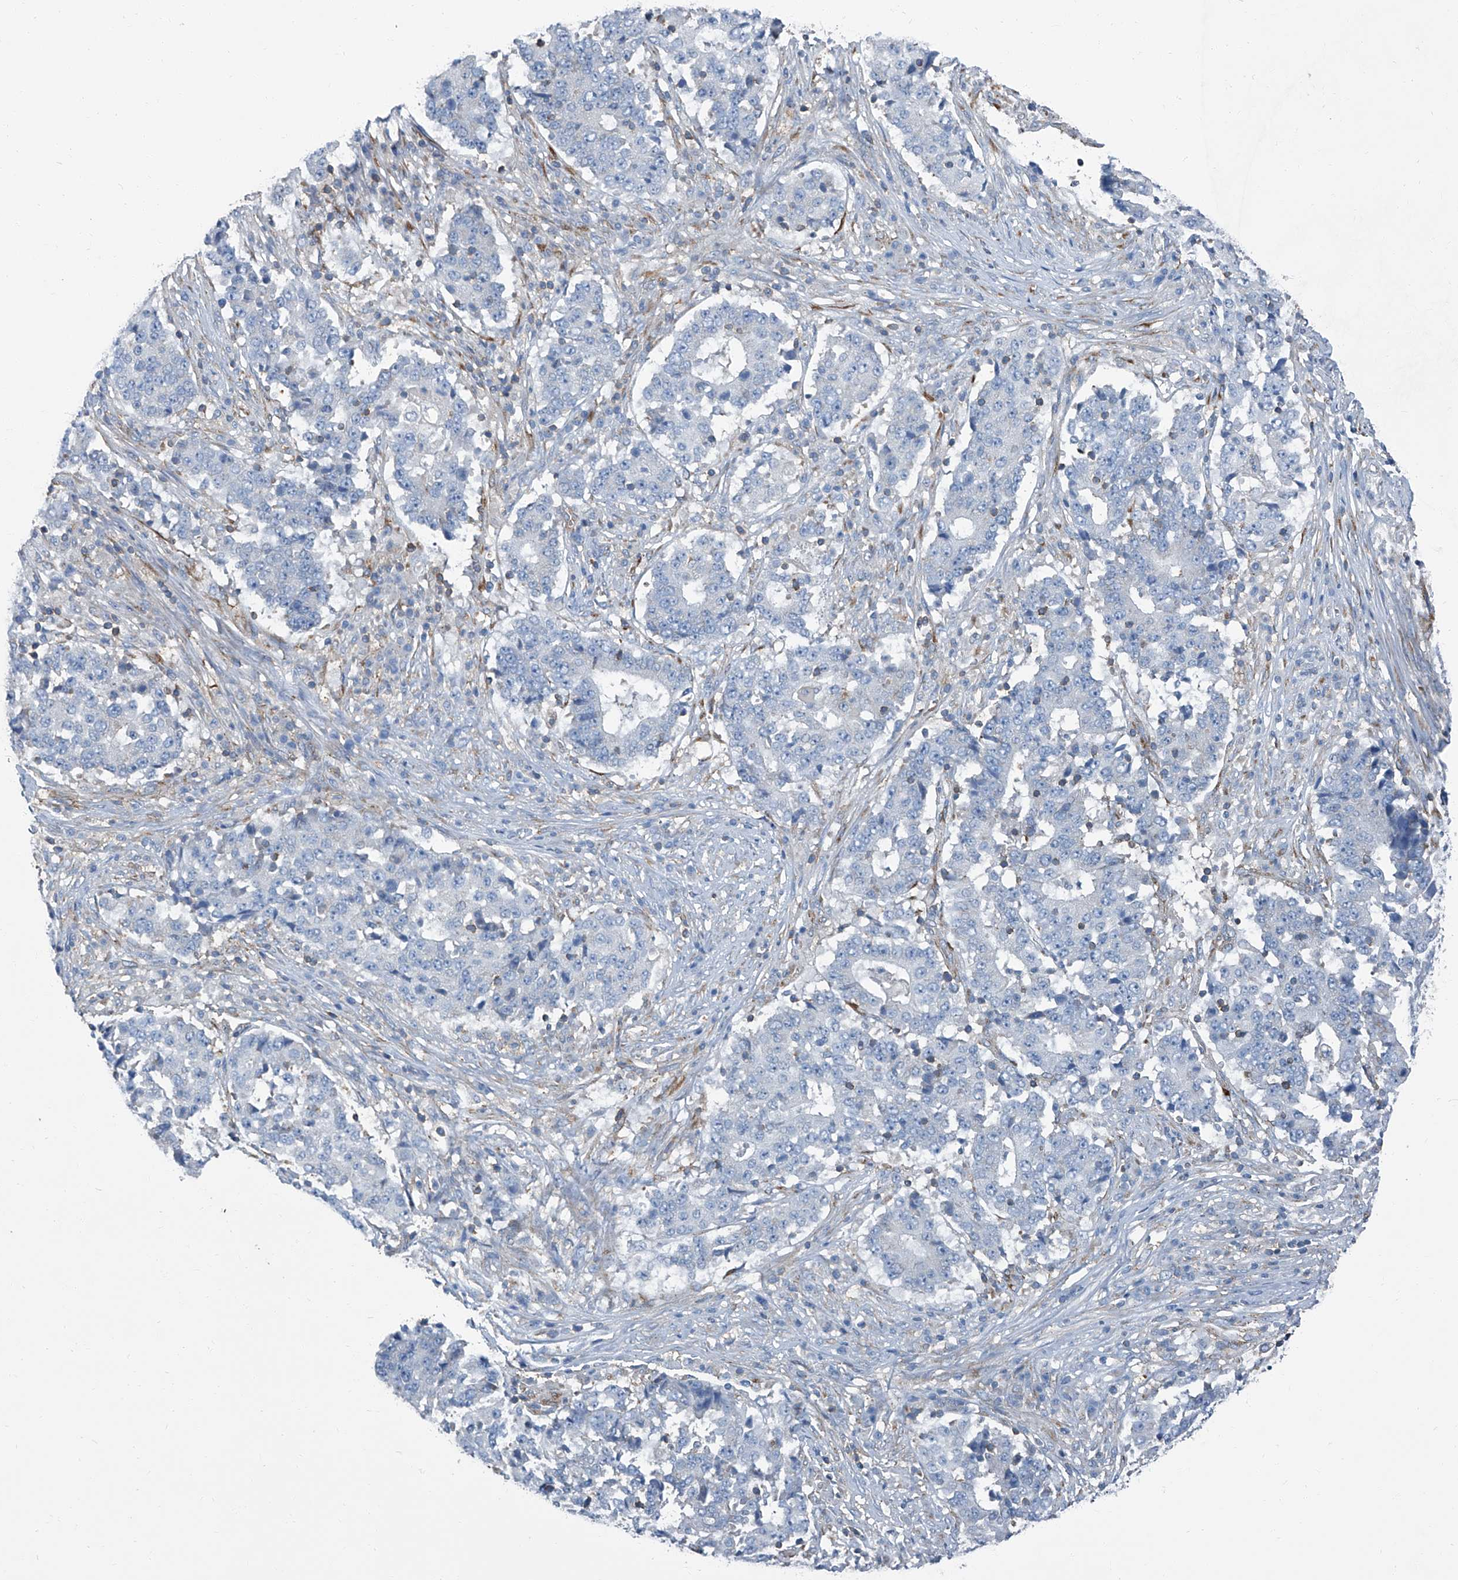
{"staining": {"intensity": "negative", "quantity": "none", "location": "none"}, "tissue": "stomach cancer", "cell_type": "Tumor cells", "image_type": "cancer", "snomed": [{"axis": "morphology", "description": "Adenocarcinoma, NOS"}, {"axis": "topography", "description": "Stomach"}], "caption": "Stomach adenocarcinoma stained for a protein using immunohistochemistry demonstrates no staining tumor cells.", "gene": "SEPTIN7", "patient": {"sex": "male", "age": 59}}